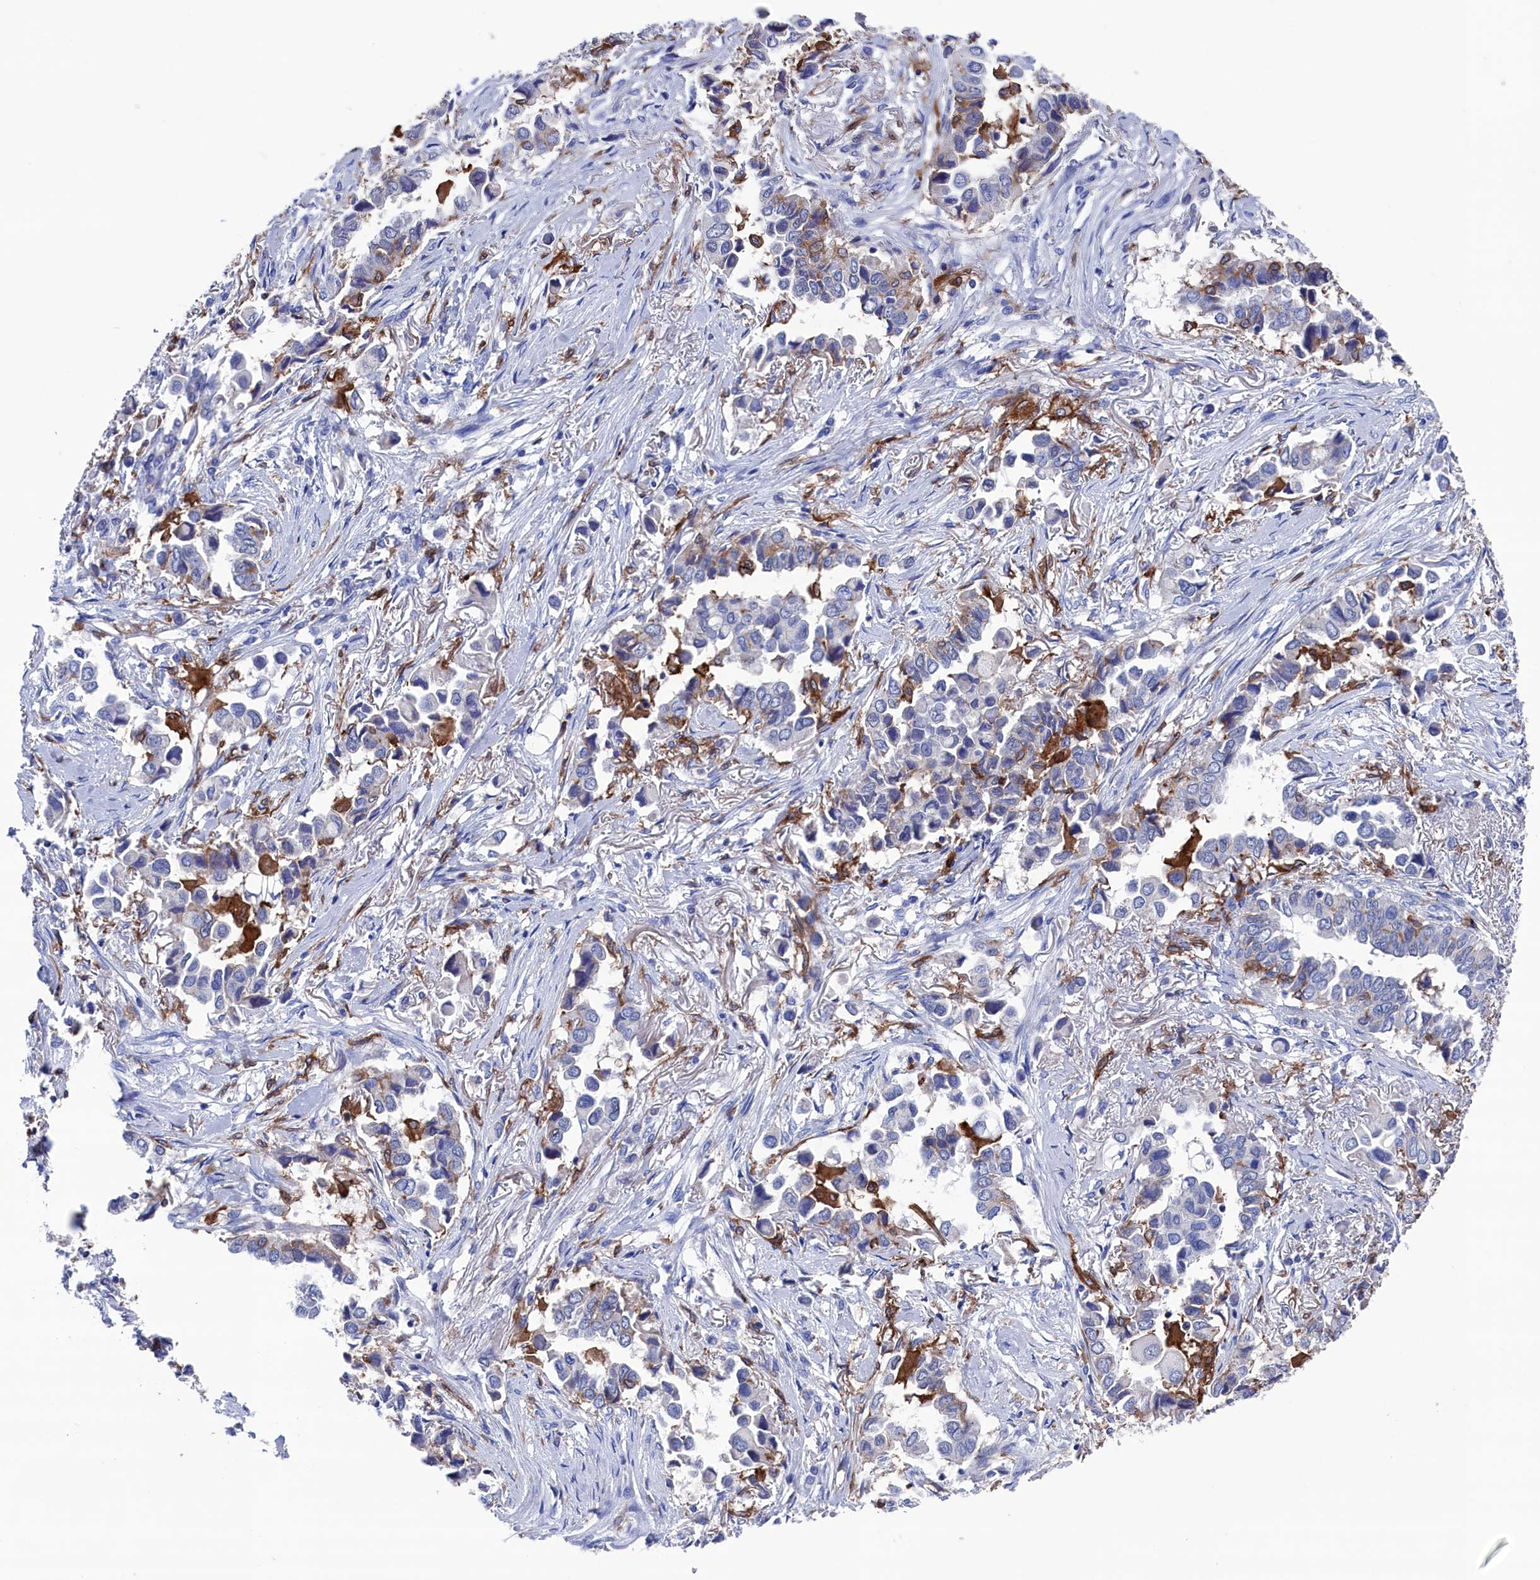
{"staining": {"intensity": "negative", "quantity": "none", "location": "none"}, "tissue": "lung cancer", "cell_type": "Tumor cells", "image_type": "cancer", "snomed": [{"axis": "morphology", "description": "Adenocarcinoma, NOS"}, {"axis": "topography", "description": "Lung"}], "caption": "High power microscopy image of an immunohistochemistry micrograph of lung adenocarcinoma, revealing no significant expression in tumor cells.", "gene": "TYROBP", "patient": {"sex": "female", "age": 76}}